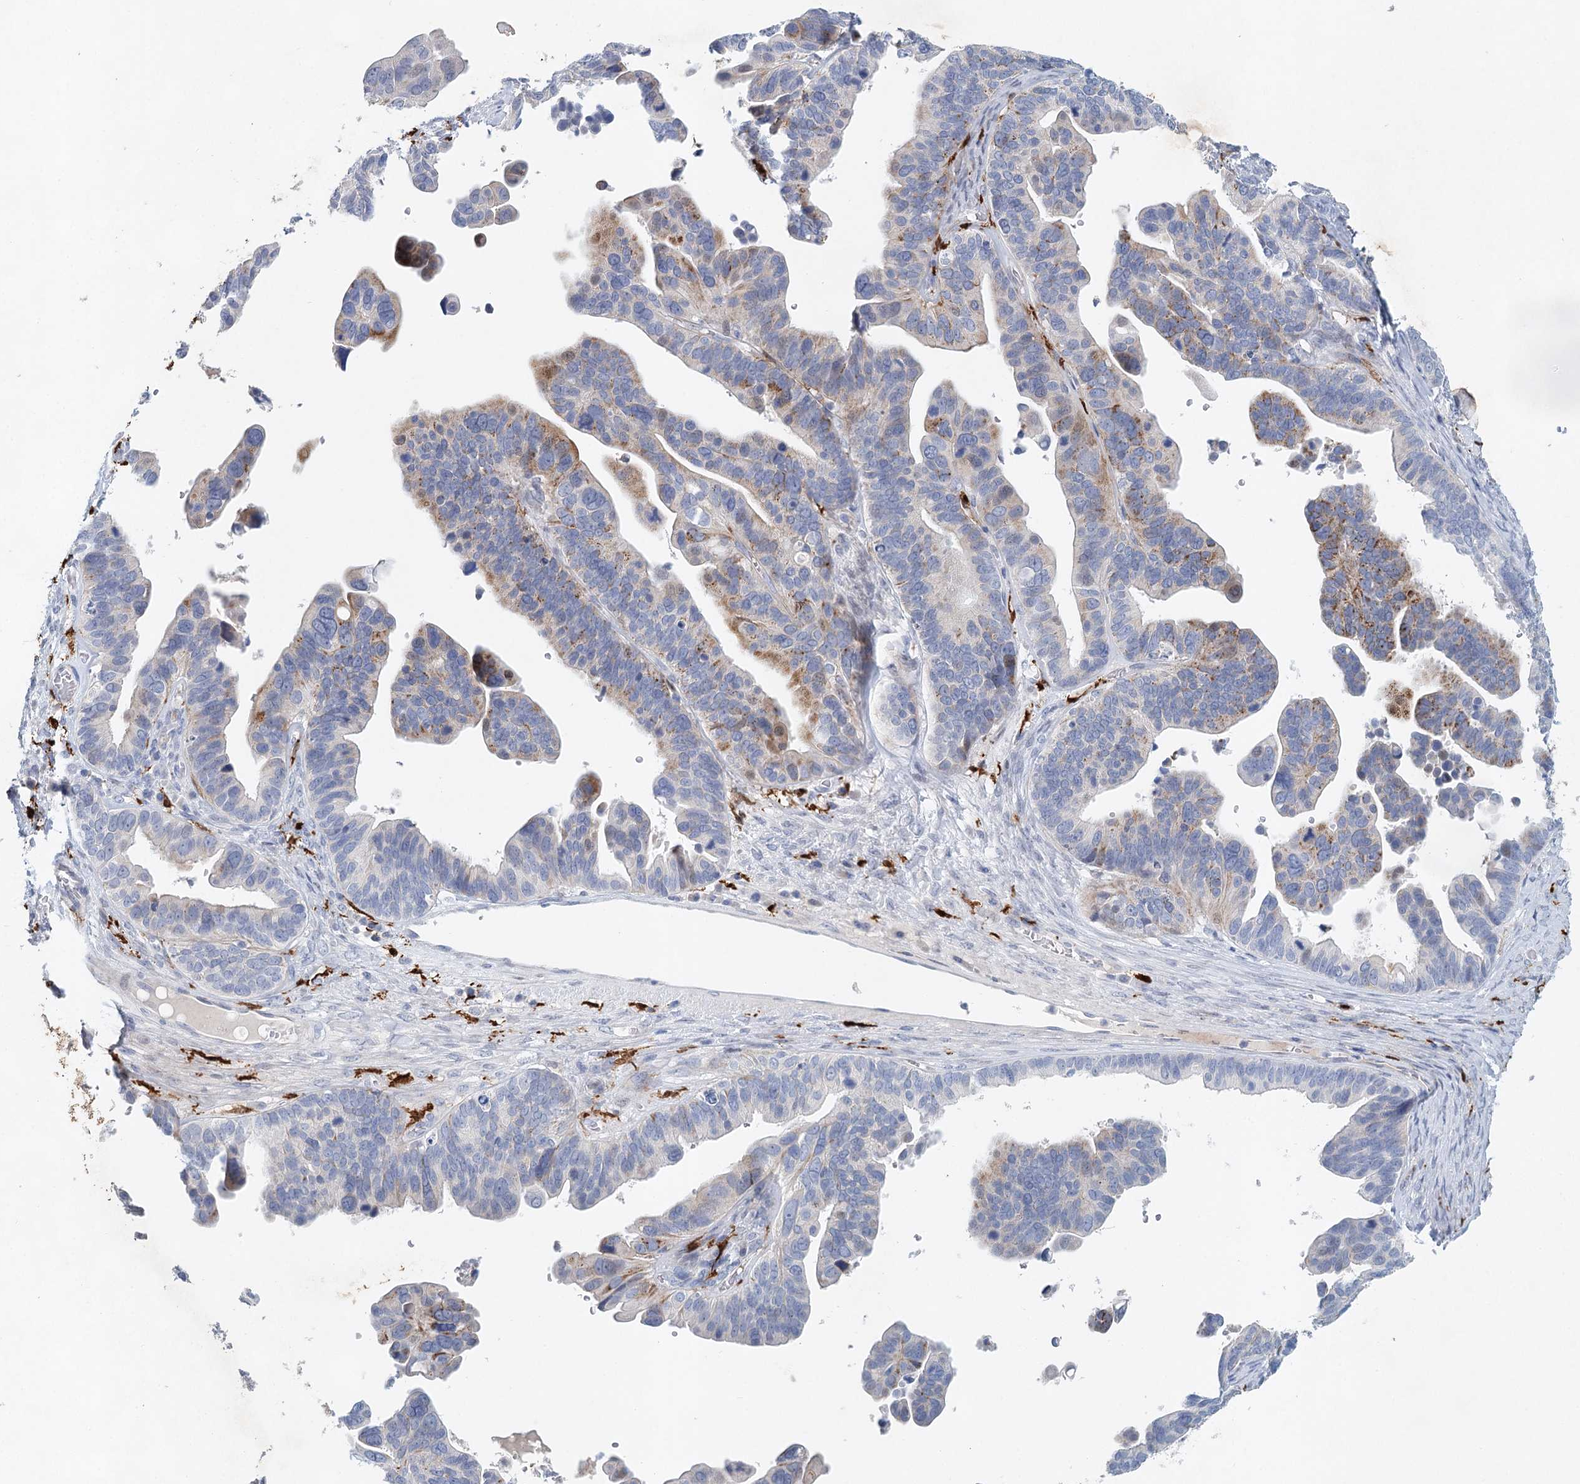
{"staining": {"intensity": "moderate", "quantity": "<25%", "location": "cytoplasmic/membranous"}, "tissue": "ovarian cancer", "cell_type": "Tumor cells", "image_type": "cancer", "snomed": [{"axis": "morphology", "description": "Cystadenocarcinoma, serous, NOS"}, {"axis": "topography", "description": "Ovary"}], "caption": "A high-resolution photomicrograph shows immunohistochemistry staining of ovarian cancer, which exhibits moderate cytoplasmic/membranous staining in approximately <25% of tumor cells.", "gene": "SLC19A3", "patient": {"sex": "female", "age": 56}}